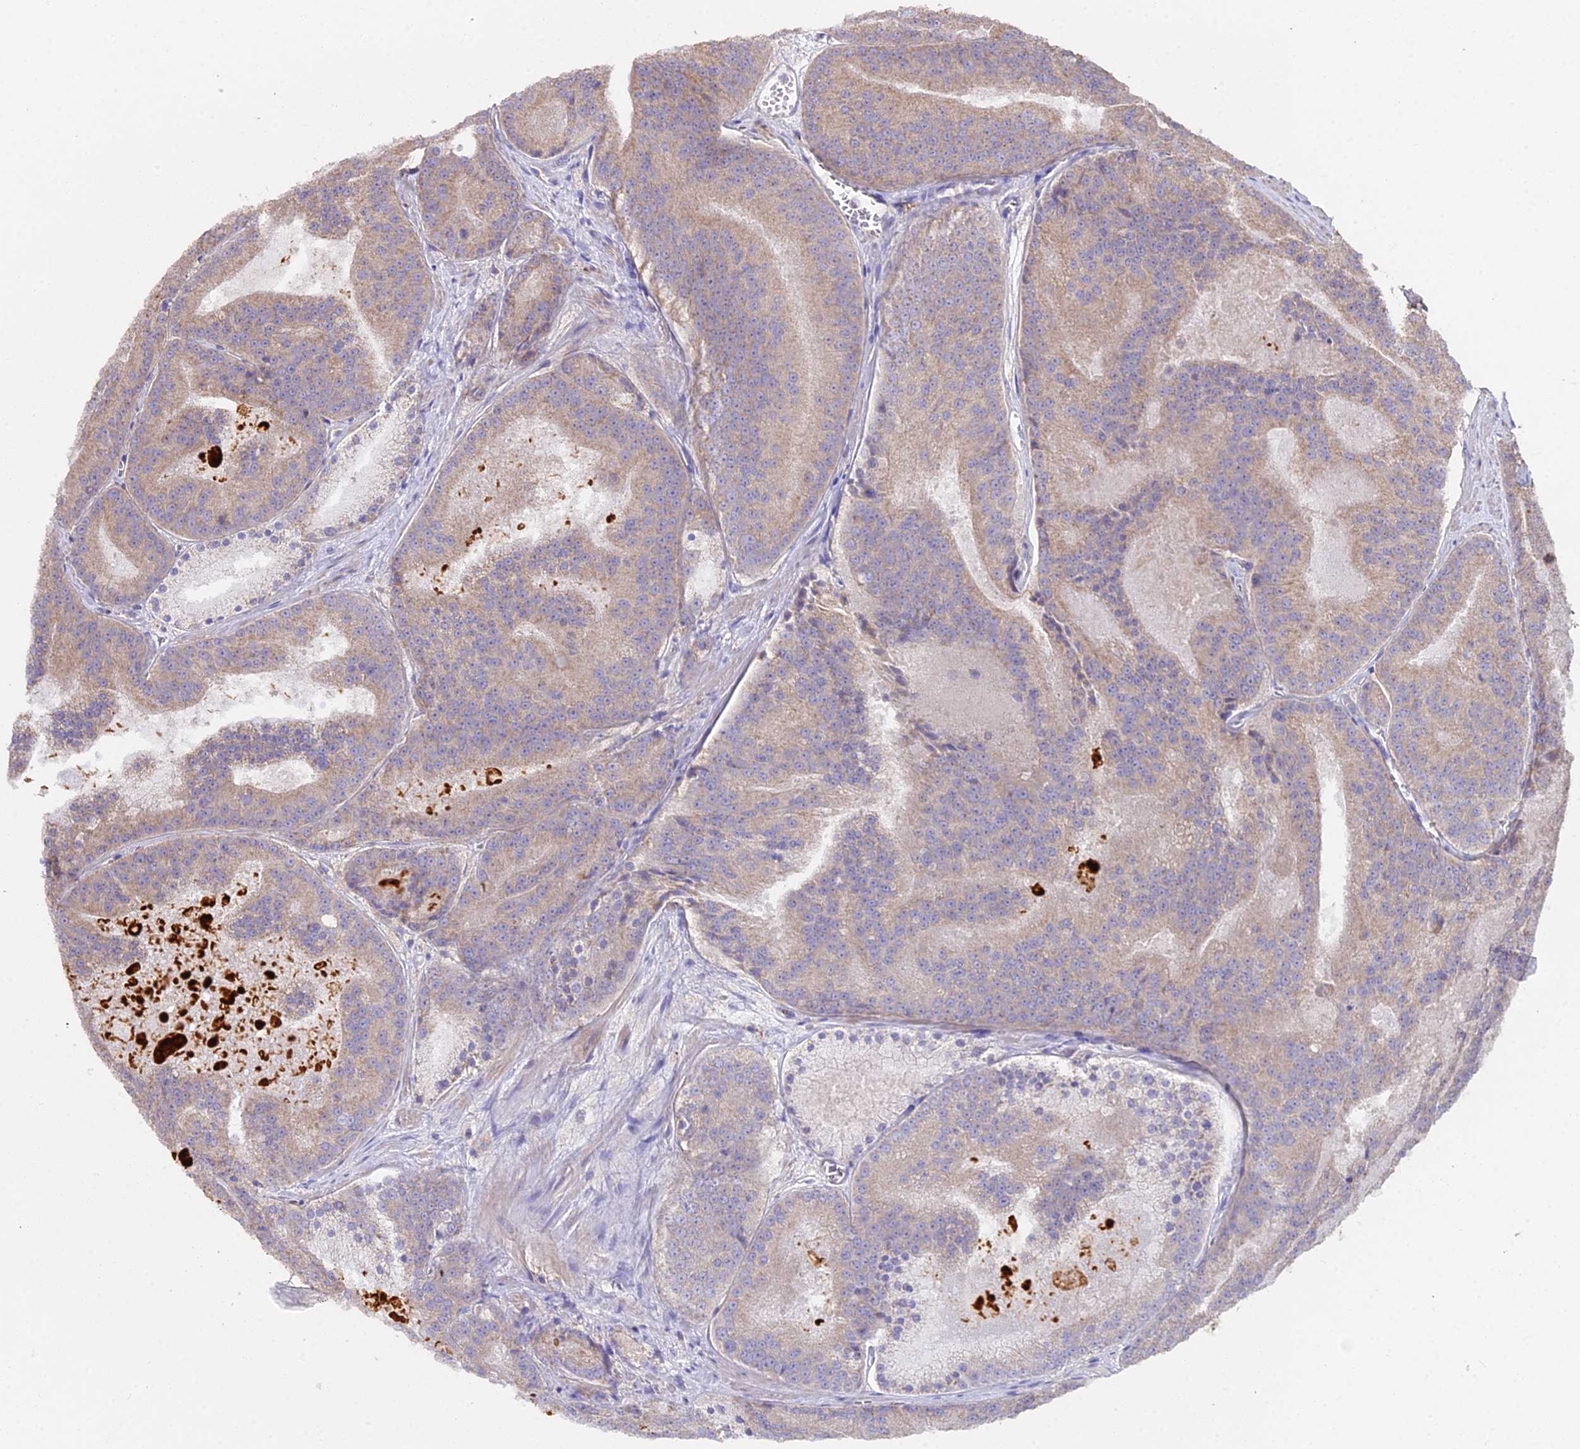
{"staining": {"intensity": "weak", "quantity": "25%-75%", "location": "cytoplasmic/membranous"}, "tissue": "prostate cancer", "cell_type": "Tumor cells", "image_type": "cancer", "snomed": [{"axis": "morphology", "description": "Adenocarcinoma, High grade"}, {"axis": "topography", "description": "Prostate"}], "caption": "Prostate cancer (high-grade adenocarcinoma) was stained to show a protein in brown. There is low levels of weak cytoplasmic/membranous positivity in about 25%-75% of tumor cells.", "gene": "METTL13", "patient": {"sex": "male", "age": 61}}